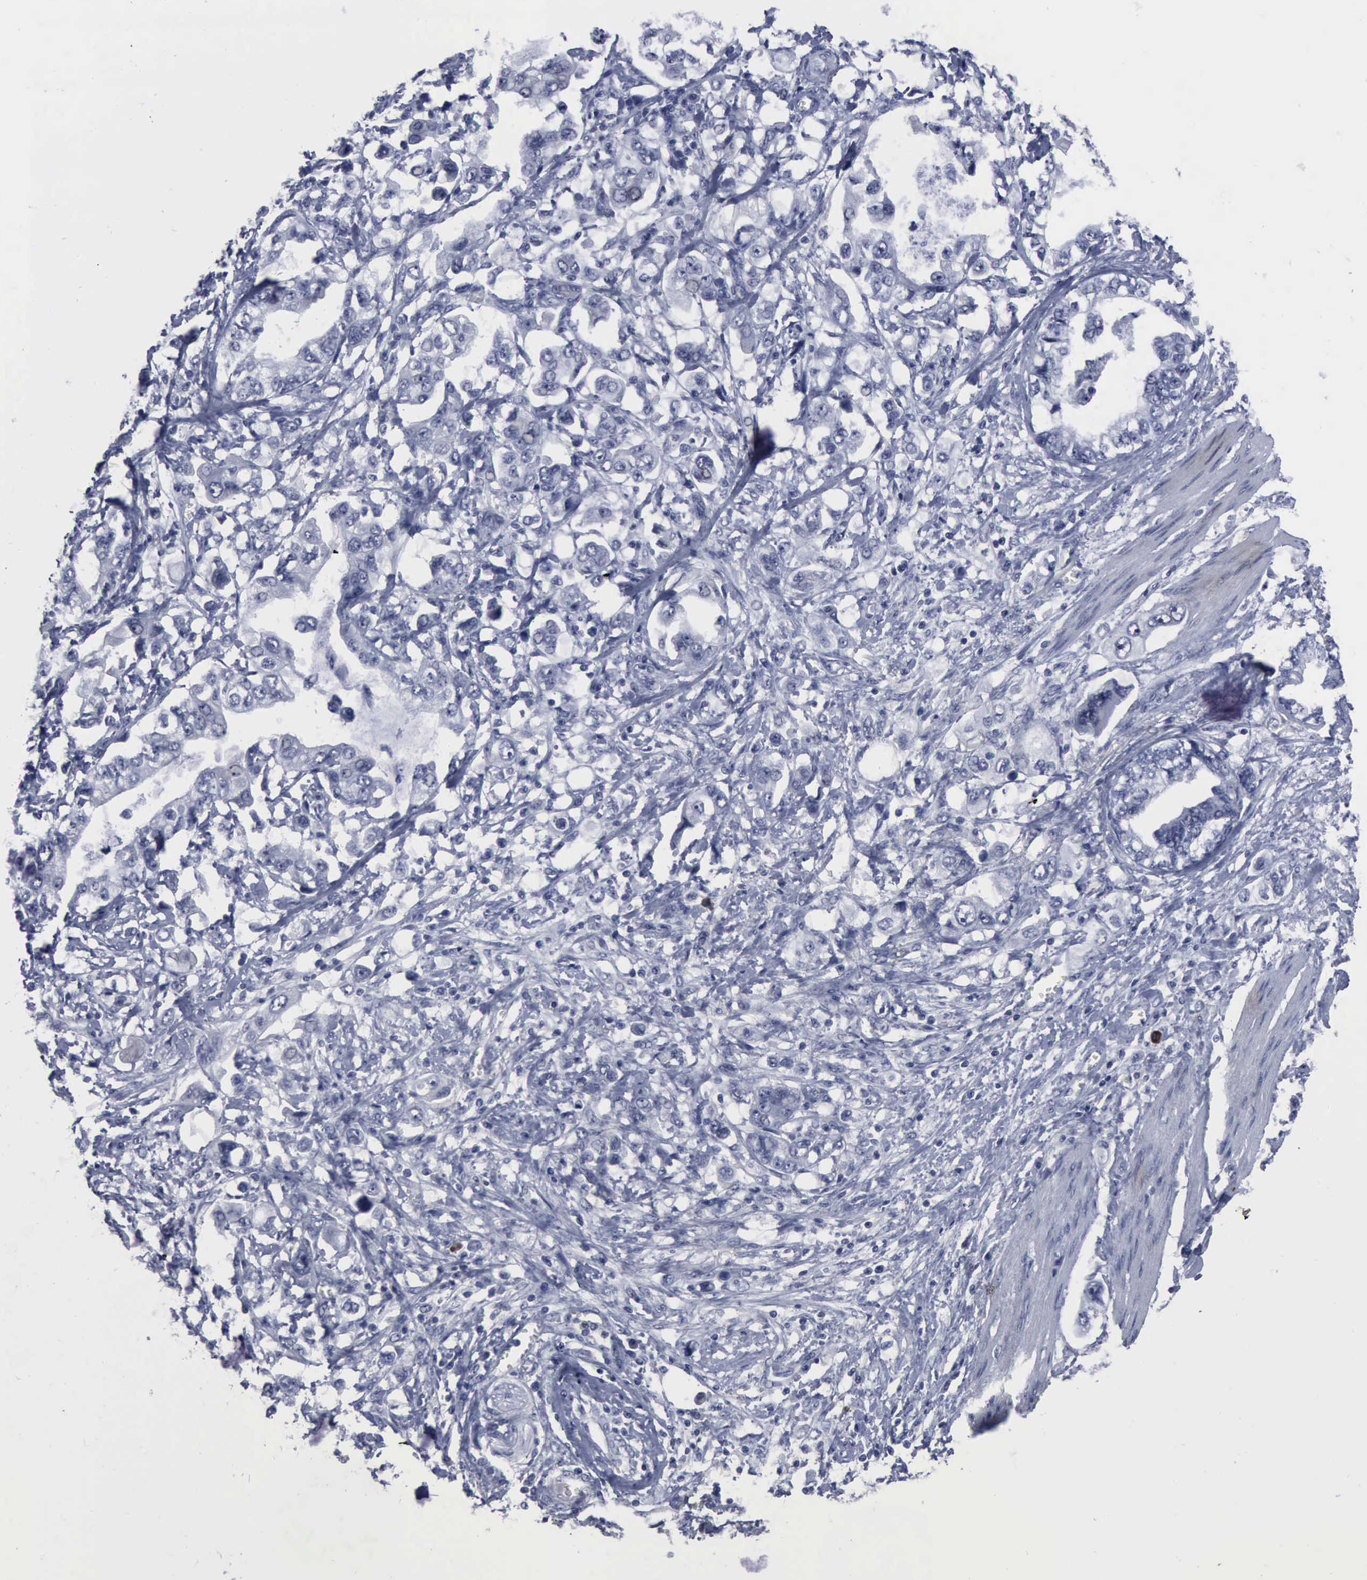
{"staining": {"intensity": "negative", "quantity": "none", "location": "none"}, "tissue": "stomach cancer", "cell_type": "Tumor cells", "image_type": "cancer", "snomed": [{"axis": "morphology", "description": "Adenocarcinoma, NOS"}, {"axis": "topography", "description": "Pancreas"}, {"axis": "topography", "description": "Stomach, upper"}], "caption": "Immunohistochemistry image of neoplastic tissue: stomach cancer stained with DAB (3,3'-diaminobenzidine) demonstrates no significant protein expression in tumor cells.", "gene": "MYO18B", "patient": {"sex": "male", "age": 77}}